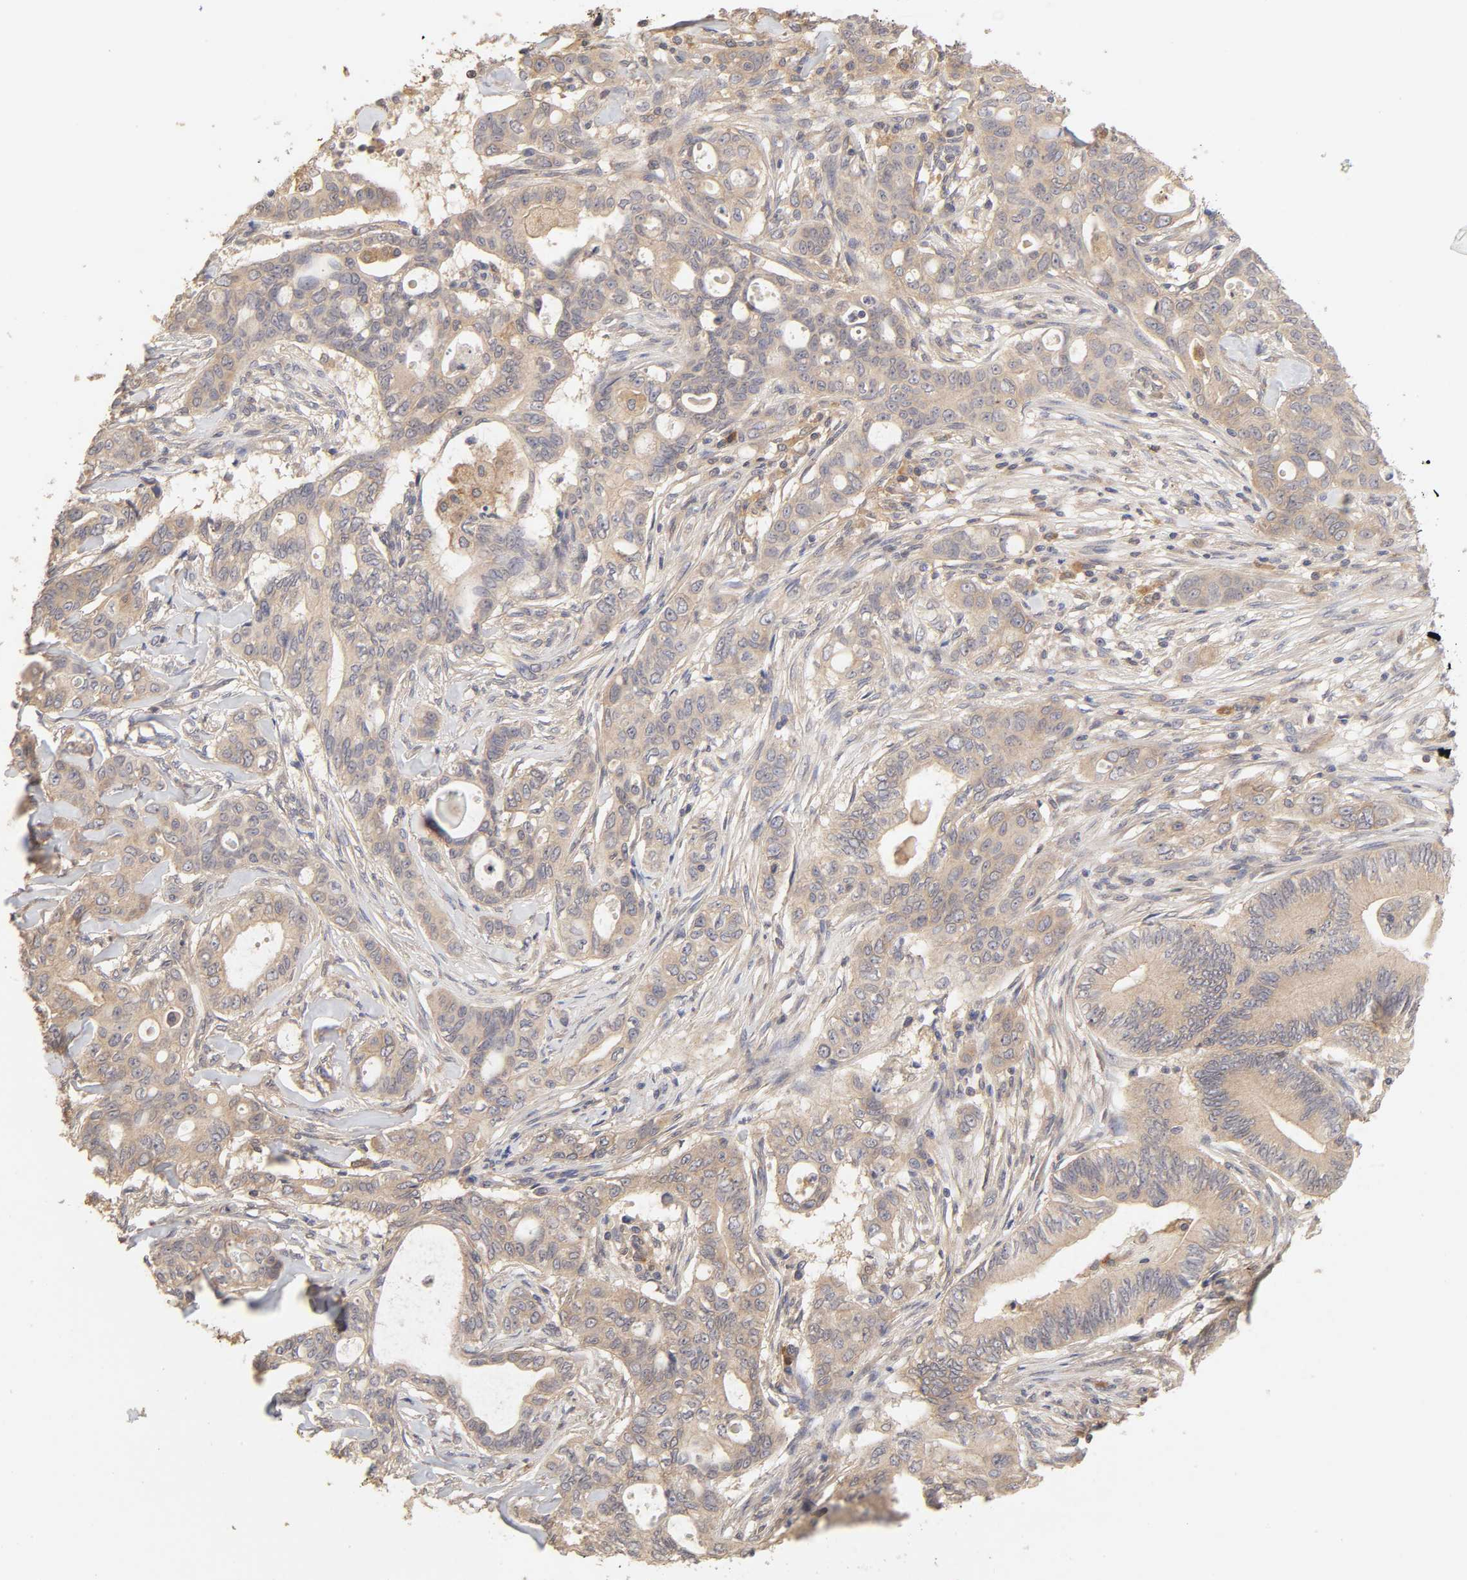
{"staining": {"intensity": "moderate", "quantity": ">75%", "location": "cytoplasmic/membranous"}, "tissue": "liver cancer", "cell_type": "Tumor cells", "image_type": "cancer", "snomed": [{"axis": "morphology", "description": "Cholangiocarcinoma"}, {"axis": "topography", "description": "Liver"}], "caption": "Cholangiocarcinoma (liver) stained for a protein (brown) displays moderate cytoplasmic/membranous positive expression in approximately >75% of tumor cells.", "gene": "AP1G2", "patient": {"sex": "female", "age": 67}}